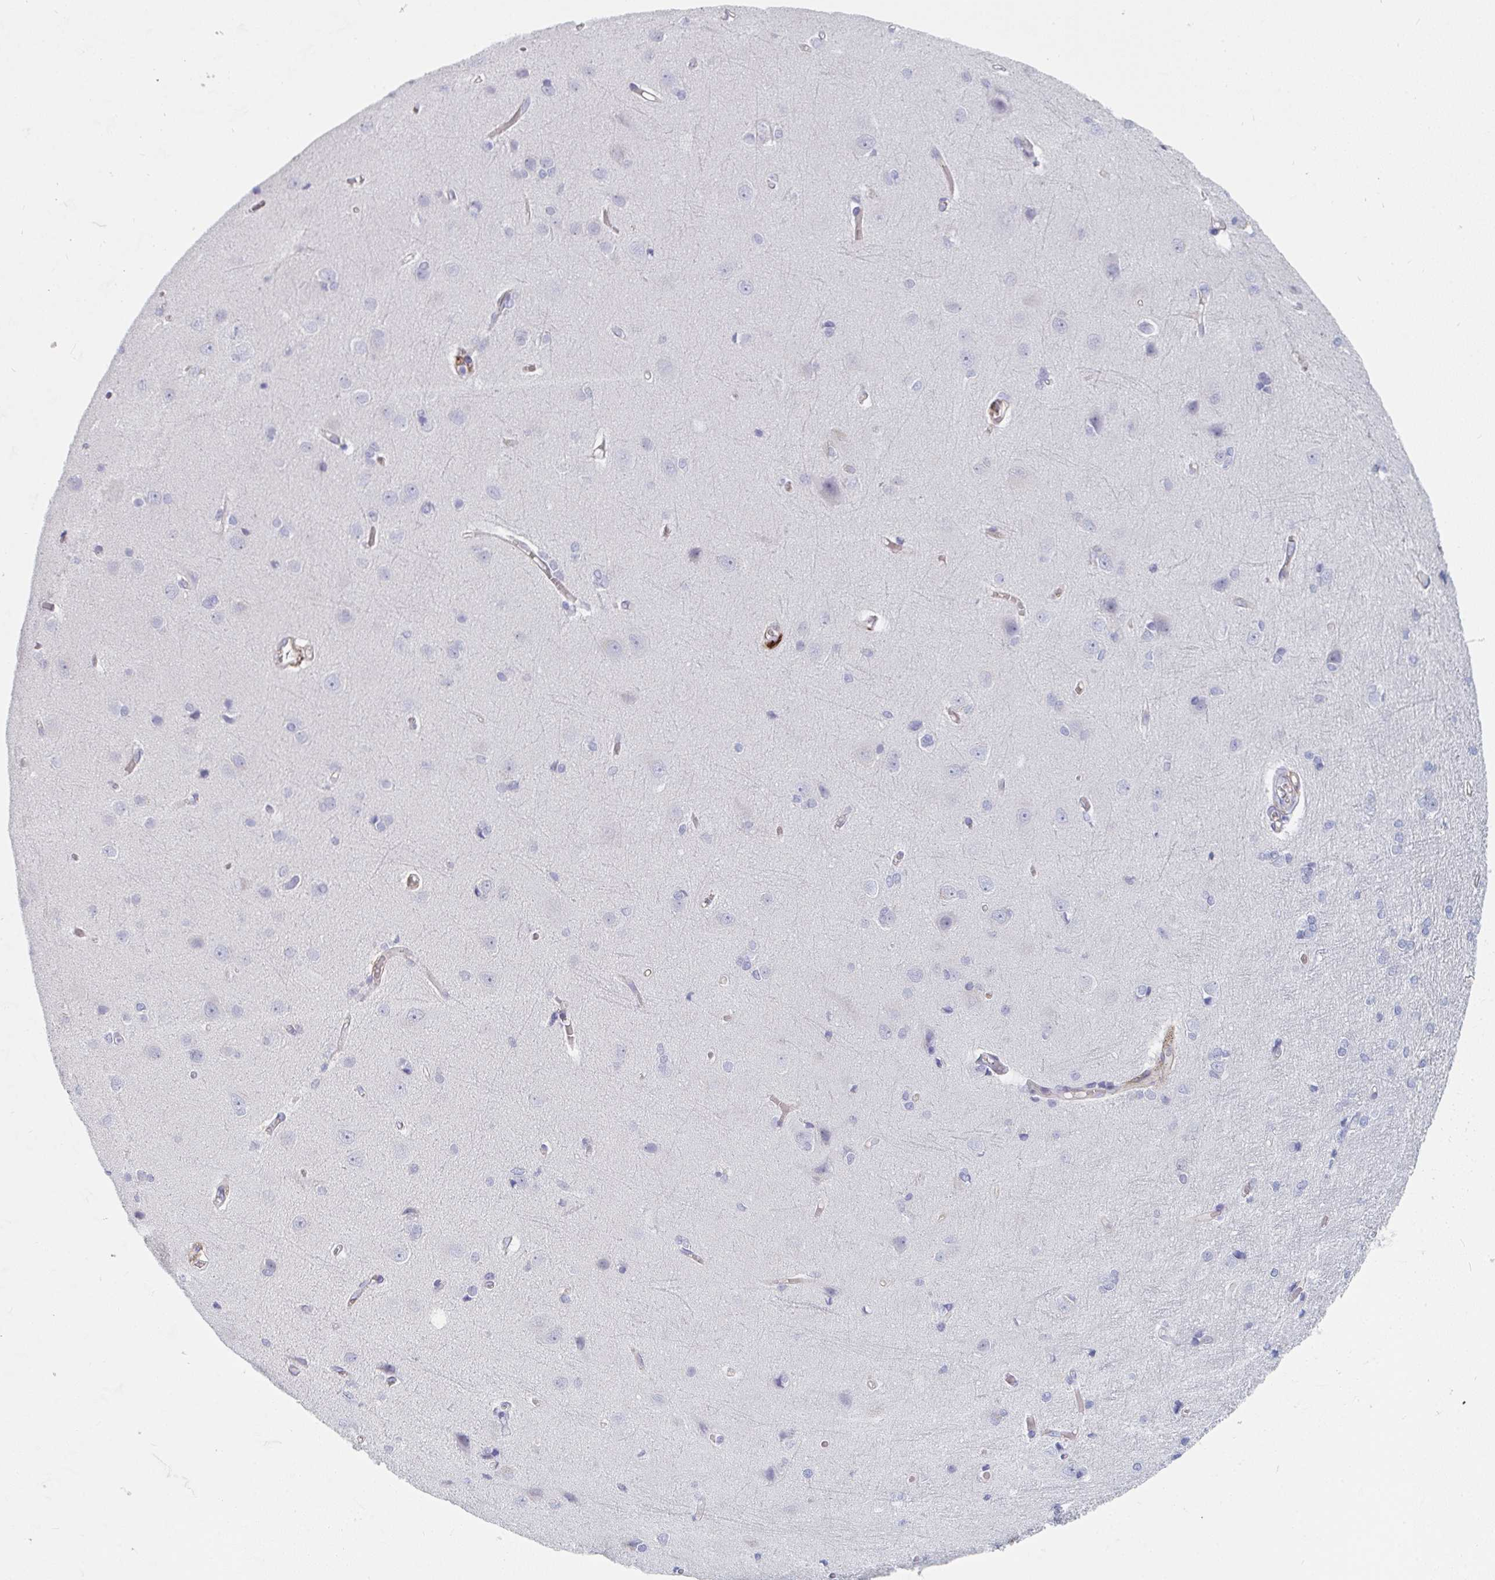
{"staining": {"intensity": "negative", "quantity": "none", "location": "none"}, "tissue": "cerebral cortex", "cell_type": "Endothelial cells", "image_type": "normal", "snomed": [{"axis": "morphology", "description": "Normal tissue, NOS"}, {"axis": "topography", "description": "Cerebral cortex"}], "caption": "Photomicrograph shows no protein staining in endothelial cells of unremarkable cerebral cortex.", "gene": "DAB2", "patient": {"sex": "male", "age": 37}}